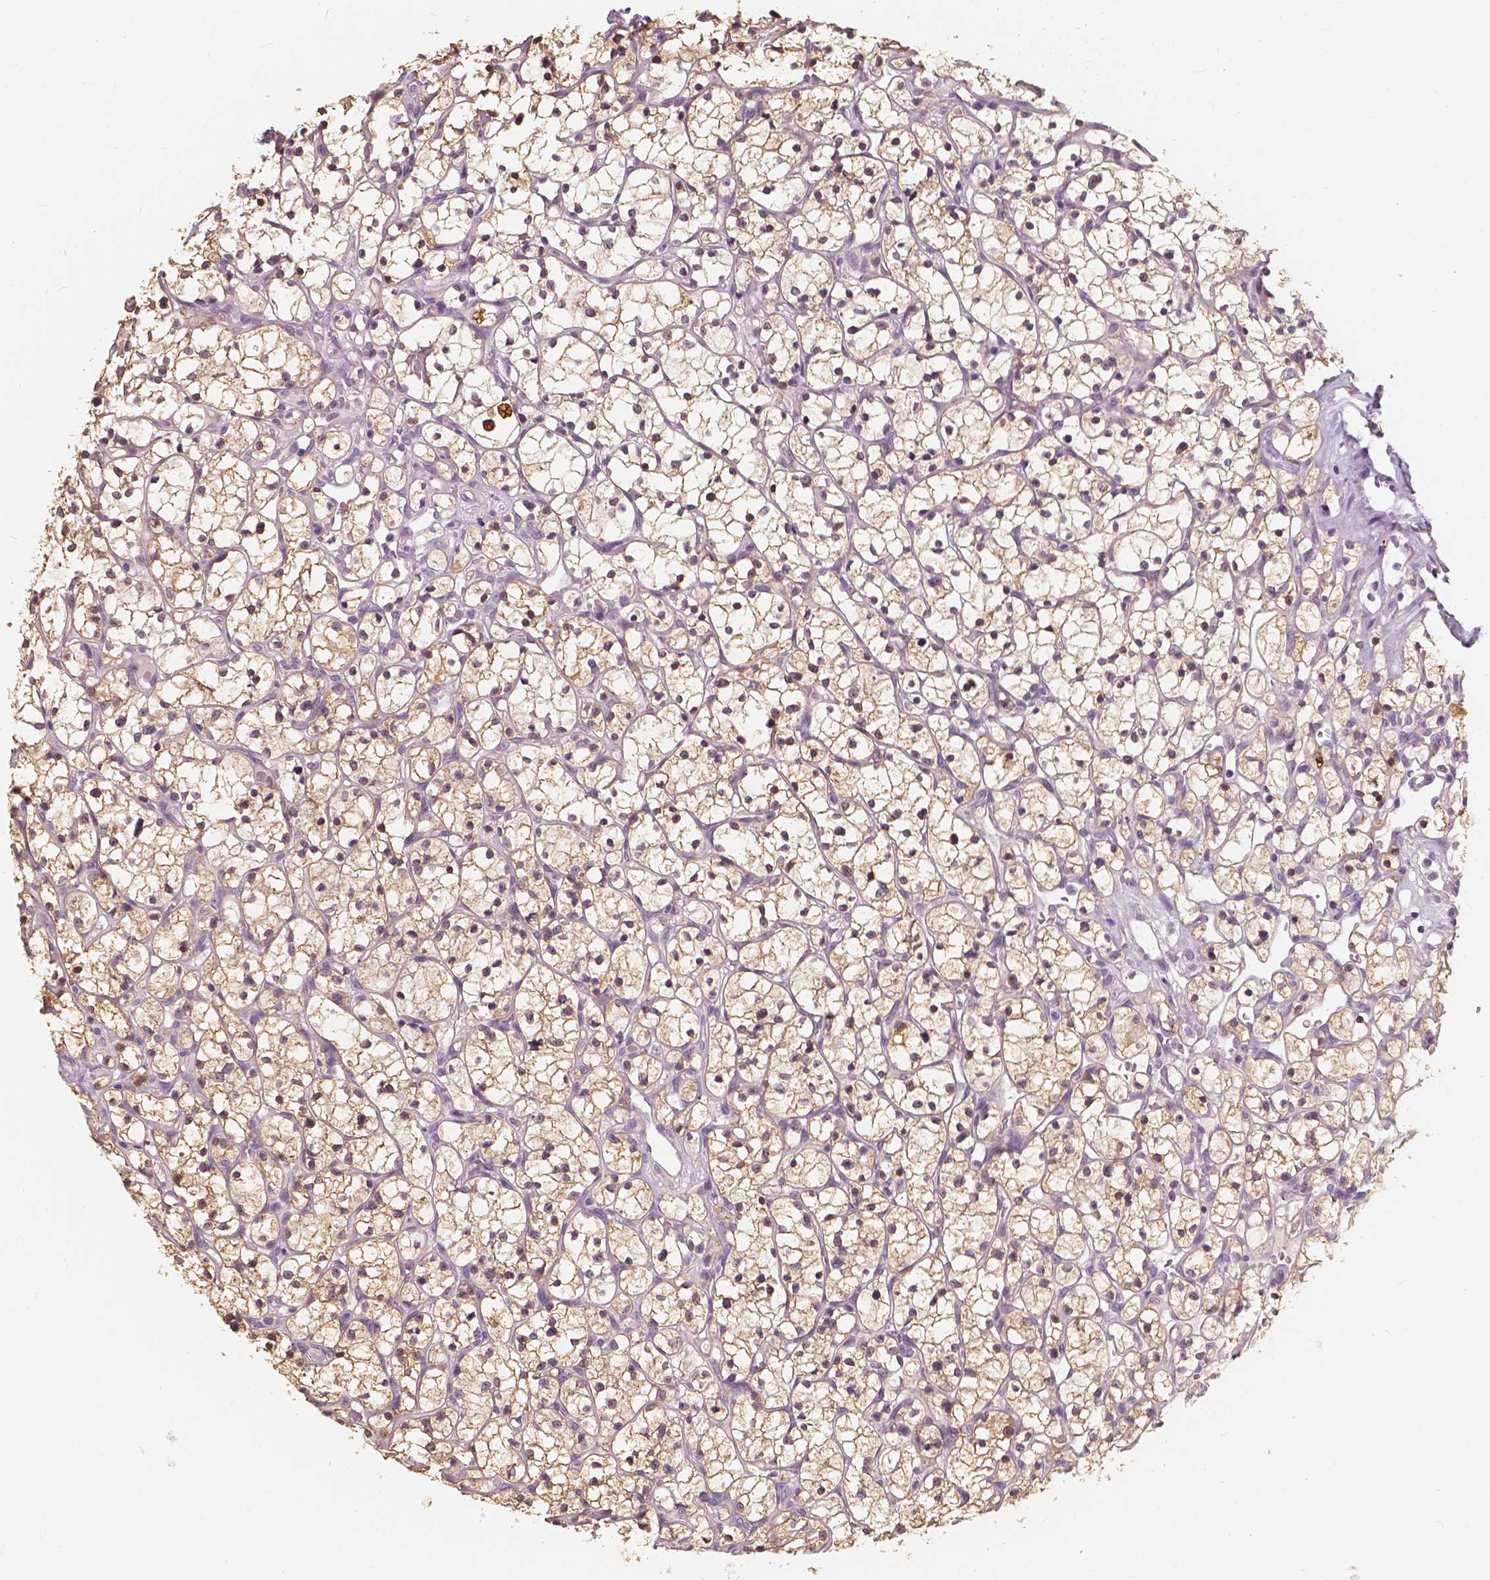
{"staining": {"intensity": "moderate", "quantity": ">75%", "location": "cytoplasmic/membranous,nuclear"}, "tissue": "renal cancer", "cell_type": "Tumor cells", "image_type": "cancer", "snomed": [{"axis": "morphology", "description": "Adenocarcinoma, NOS"}, {"axis": "topography", "description": "Kidney"}], "caption": "Renal adenocarcinoma tissue reveals moderate cytoplasmic/membranous and nuclear staining in about >75% of tumor cells, visualized by immunohistochemistry. Nuclei are stained in blue.", "gene": "SAT2", "patient": {"sex": "female", "age": 64}}